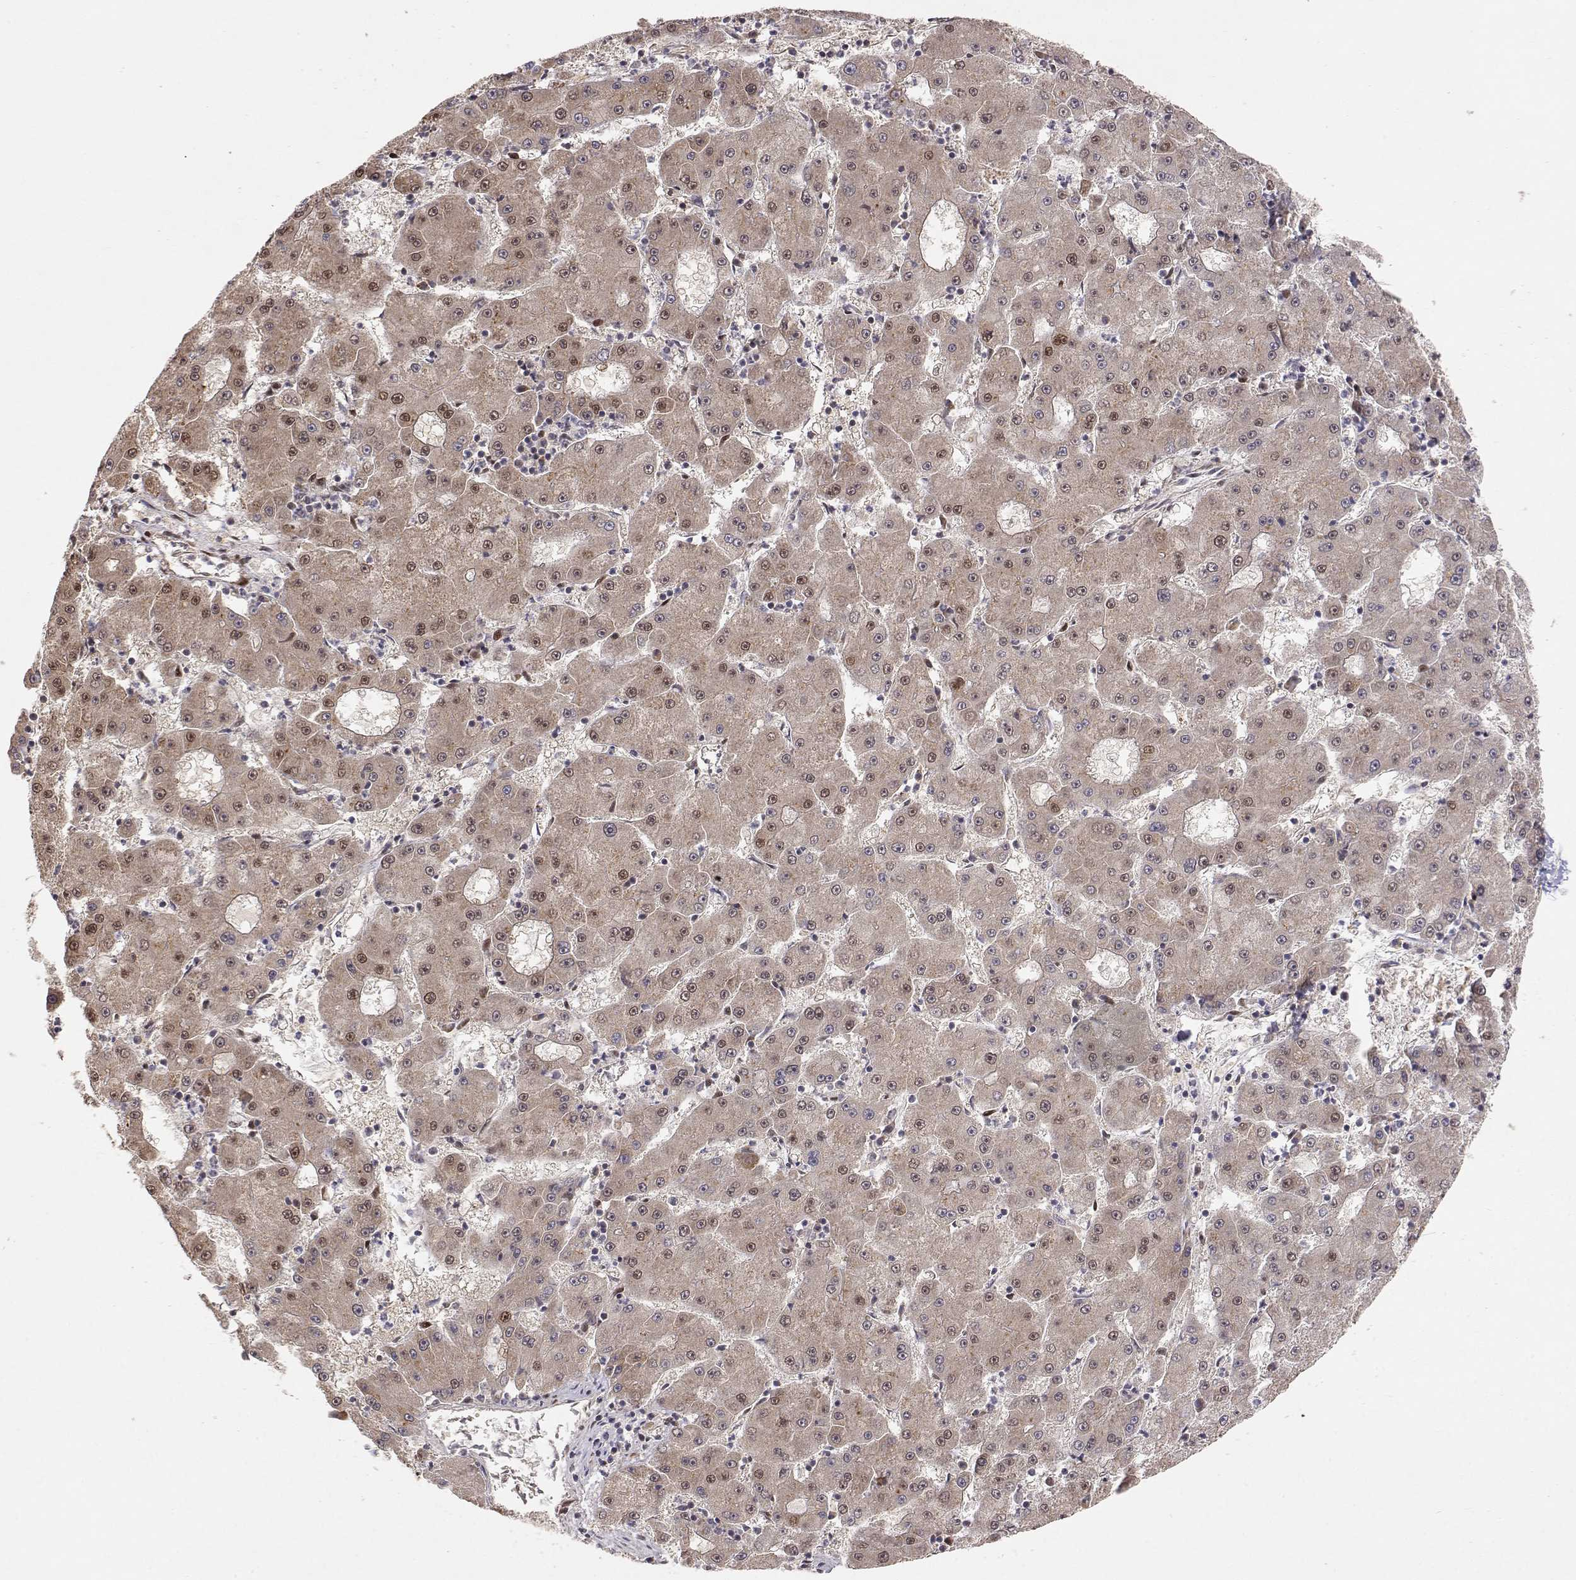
{"staining": {"intensity": "moderate", "quantity": "<25%", "location": "nuclear"}, "tissue": "liver cancer", "cell_type": "Tumor cells", "image_type": "cancer", "snomed": [{"axis": "morphology", "description": "Carcinoma, Hepatocellular, NOS"}, {"axis": "topography", "description": "Liver"}], "caption": "This is an image of immunohistochemistry staining of hepatocellular carcinoma (liver), which shows moderate expression in the nuclear of tumor cells.", "gene": "BRCA1", "patient": {"sex": "male", "age": 73}}